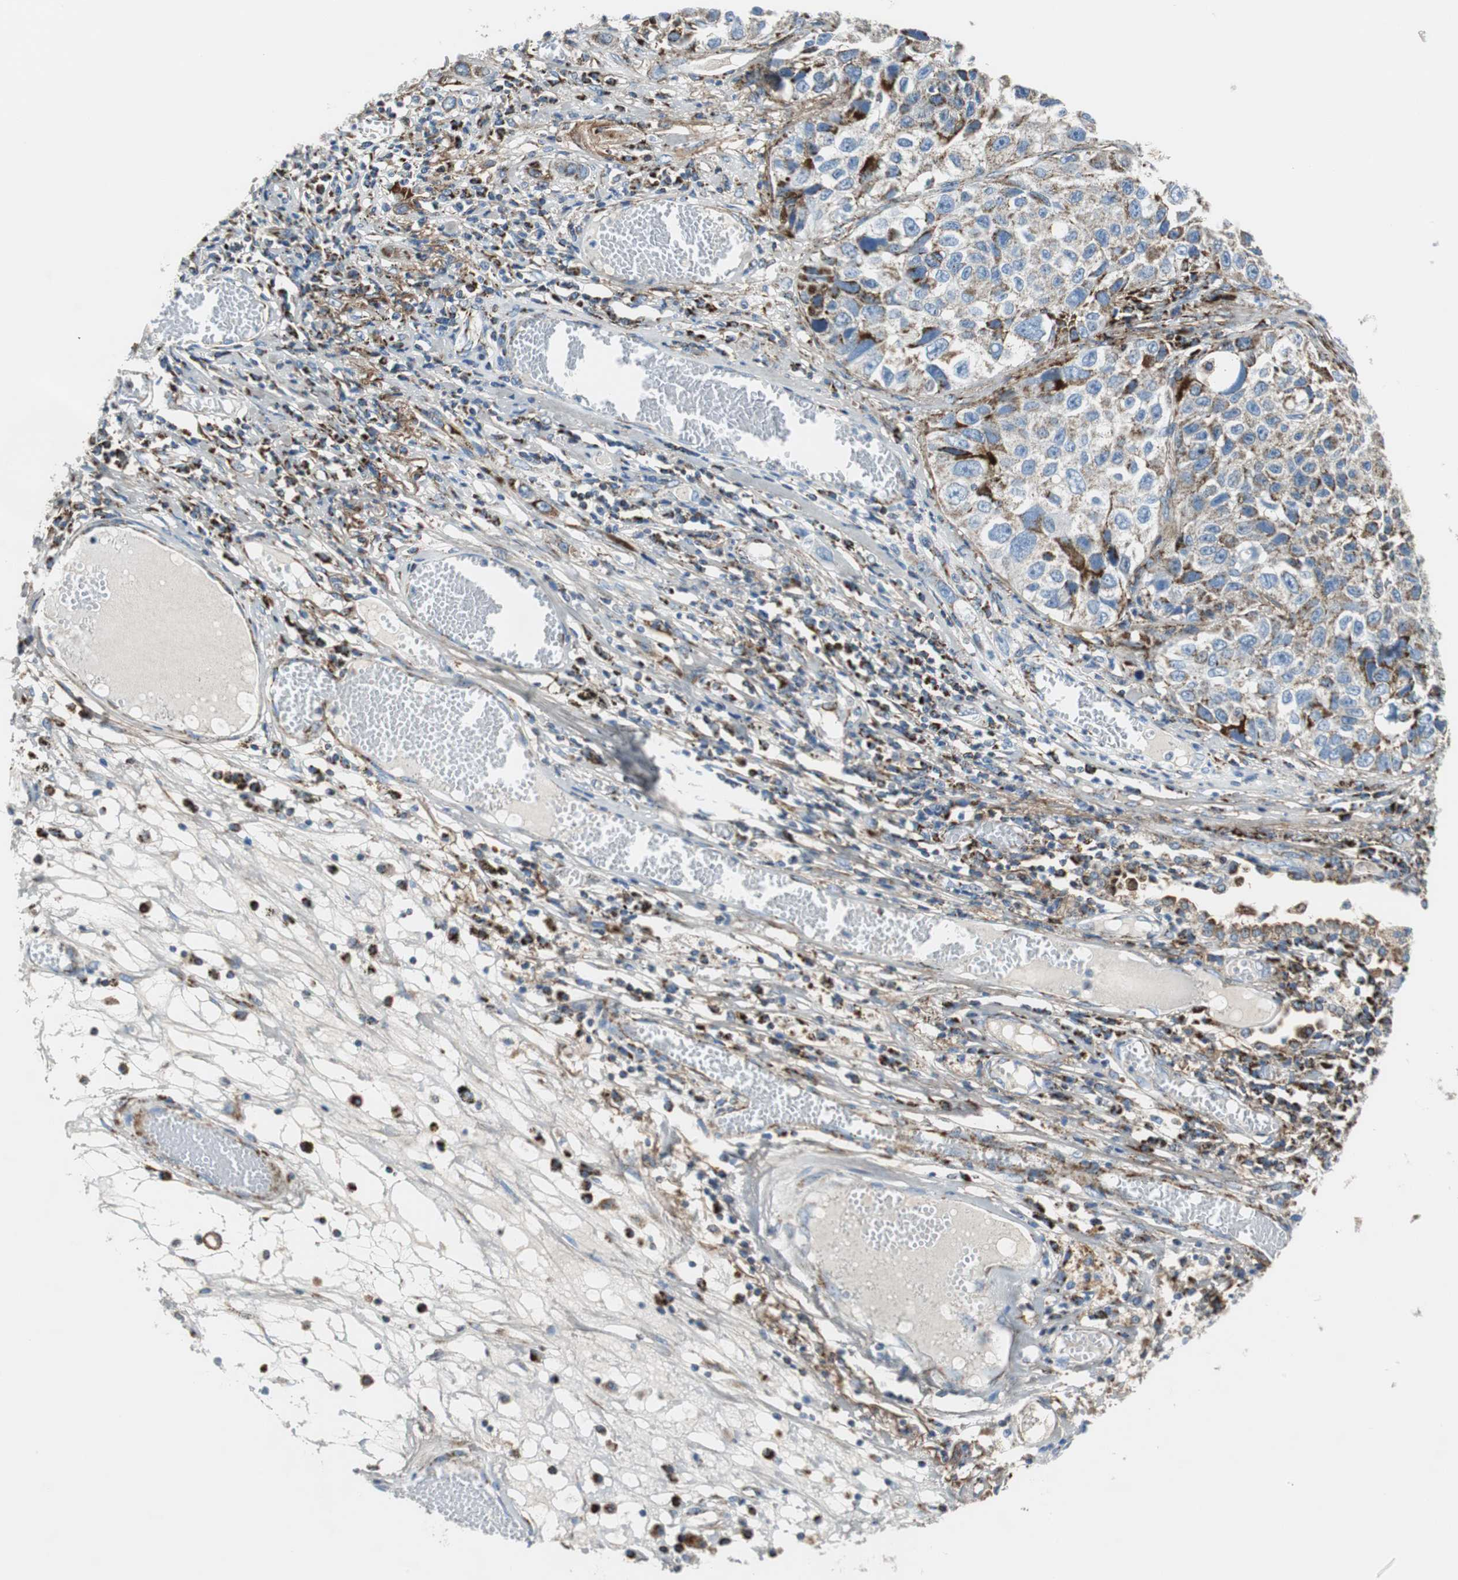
{"staining": {"intensity": "strong", "quantity": "<25%", "location": "cytoplasmic/membranous"}, "tissue": "lung cancer", "cell_type": "Tumor cells", "image_type": "cancer", "snomed": [{"axis": "morphology", "description": "Squamous cell carcinoma, NOS"}, {"axis": "topography", "description": "Lung"}], "caption": "Human squamous cell carcinoma (lung) stained with a brown dye demonstrates strong cytoplasmic/membranous positive positivity in approximately <25% of tumor cells.", "gene": "C1QTNF7", "patient": {"sex": "male", "age": 71}}